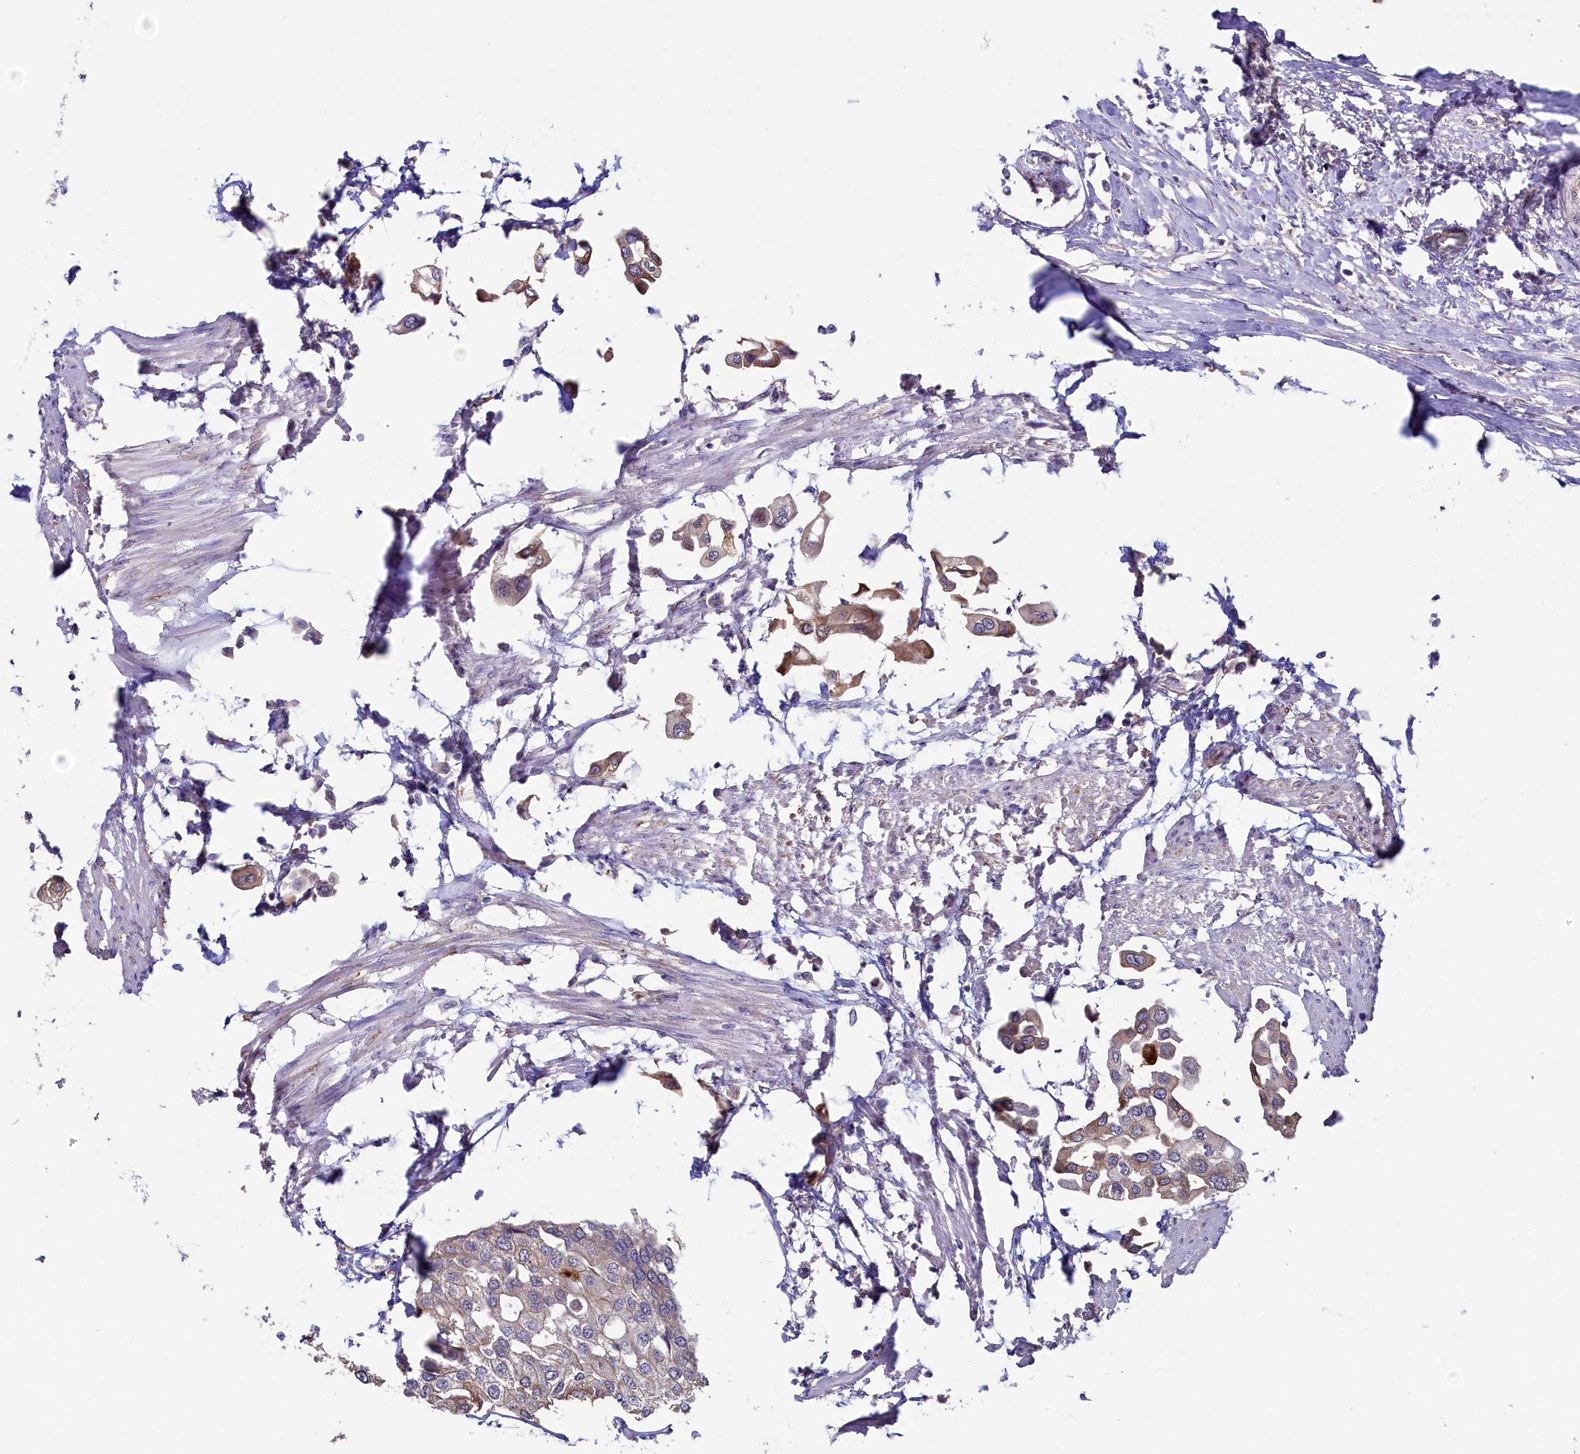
{"staining": {"intensity": "moderate", "quantity": "<25%", "location": "cytoplasmic/membranous"}, "tissue": "urothelial cancer", "cell_type": "Tumor cells", "image_type": "cancer", "snomed": [{"axis": "morphology", "description": "Urothelial carcinoma, High grade"}, {"axis": "topography", "description": "Urinary bladder"}], "caption": "A high-resolution image shows immunohistochemistry (IHC) staining of high-grade urothelial carcinoma, which reveals moderate cytoplasmic/membranous staining in about <25% of tumor cells.", "gene": "SPATA2L", "patient": {"sex": "male", "age": 64}}